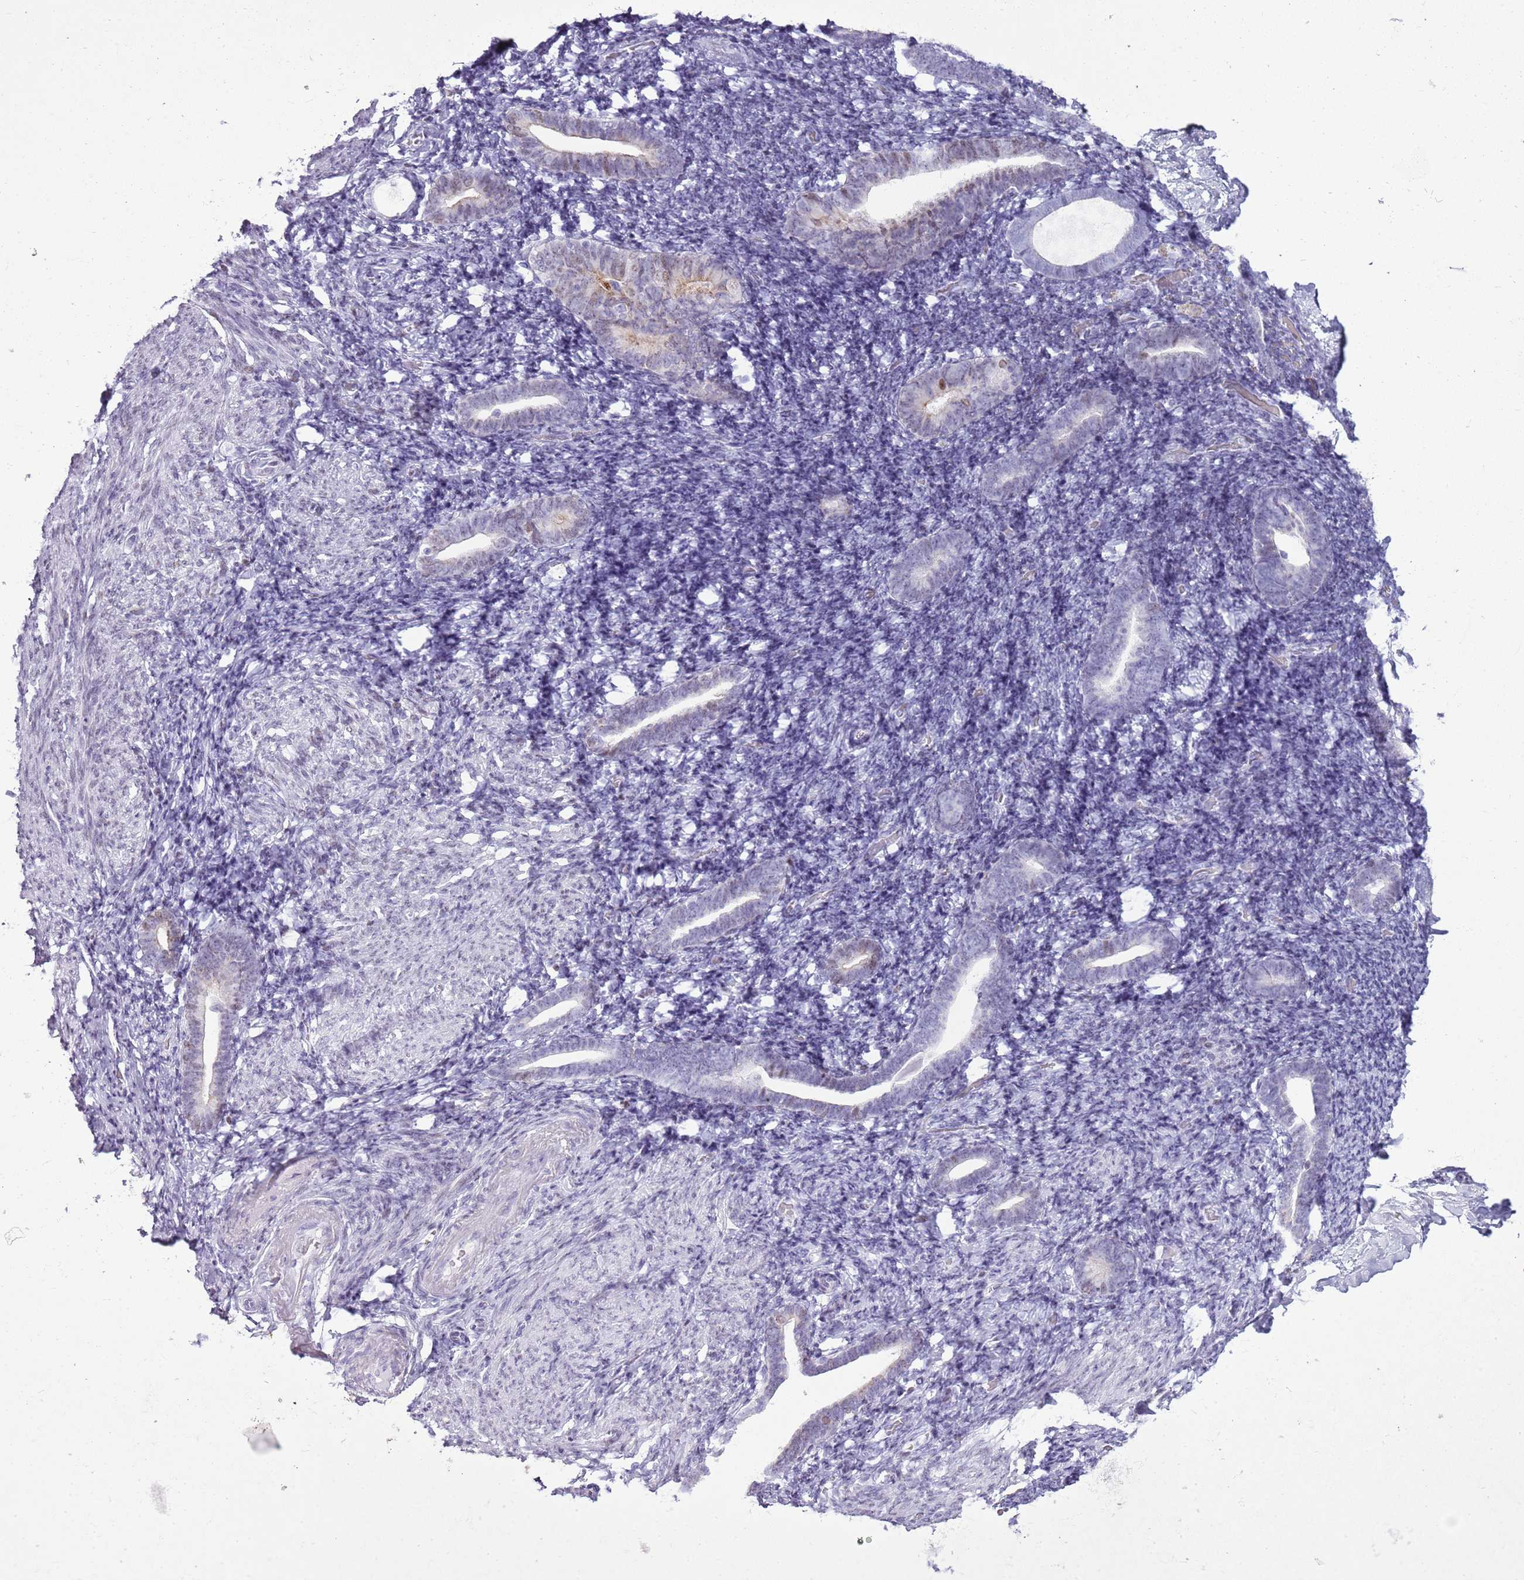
{"staining": {"intensity": "negative", "quantity": "none", "location": "none"}, "tissue": "endometrium", "cell_type": "Cells in endometrial stroma", "image_type": "normal", "snomed": [{"axis": "morphology", "description": "Normal tissue, NOS"}, {"axis": "topography", "description": "Endometrium"}], "caption": "A photomicrograph of endometrium stained for a protein shows no brown staining in cells in endometrial stroma. (DAB (3,3'-diaminobenzidine) immunohistochemistry (IHC) visualized using brightfield microscopy, high magnification).", "gene": "ASIP", "patient": {"sex": "female", "age": 51}}